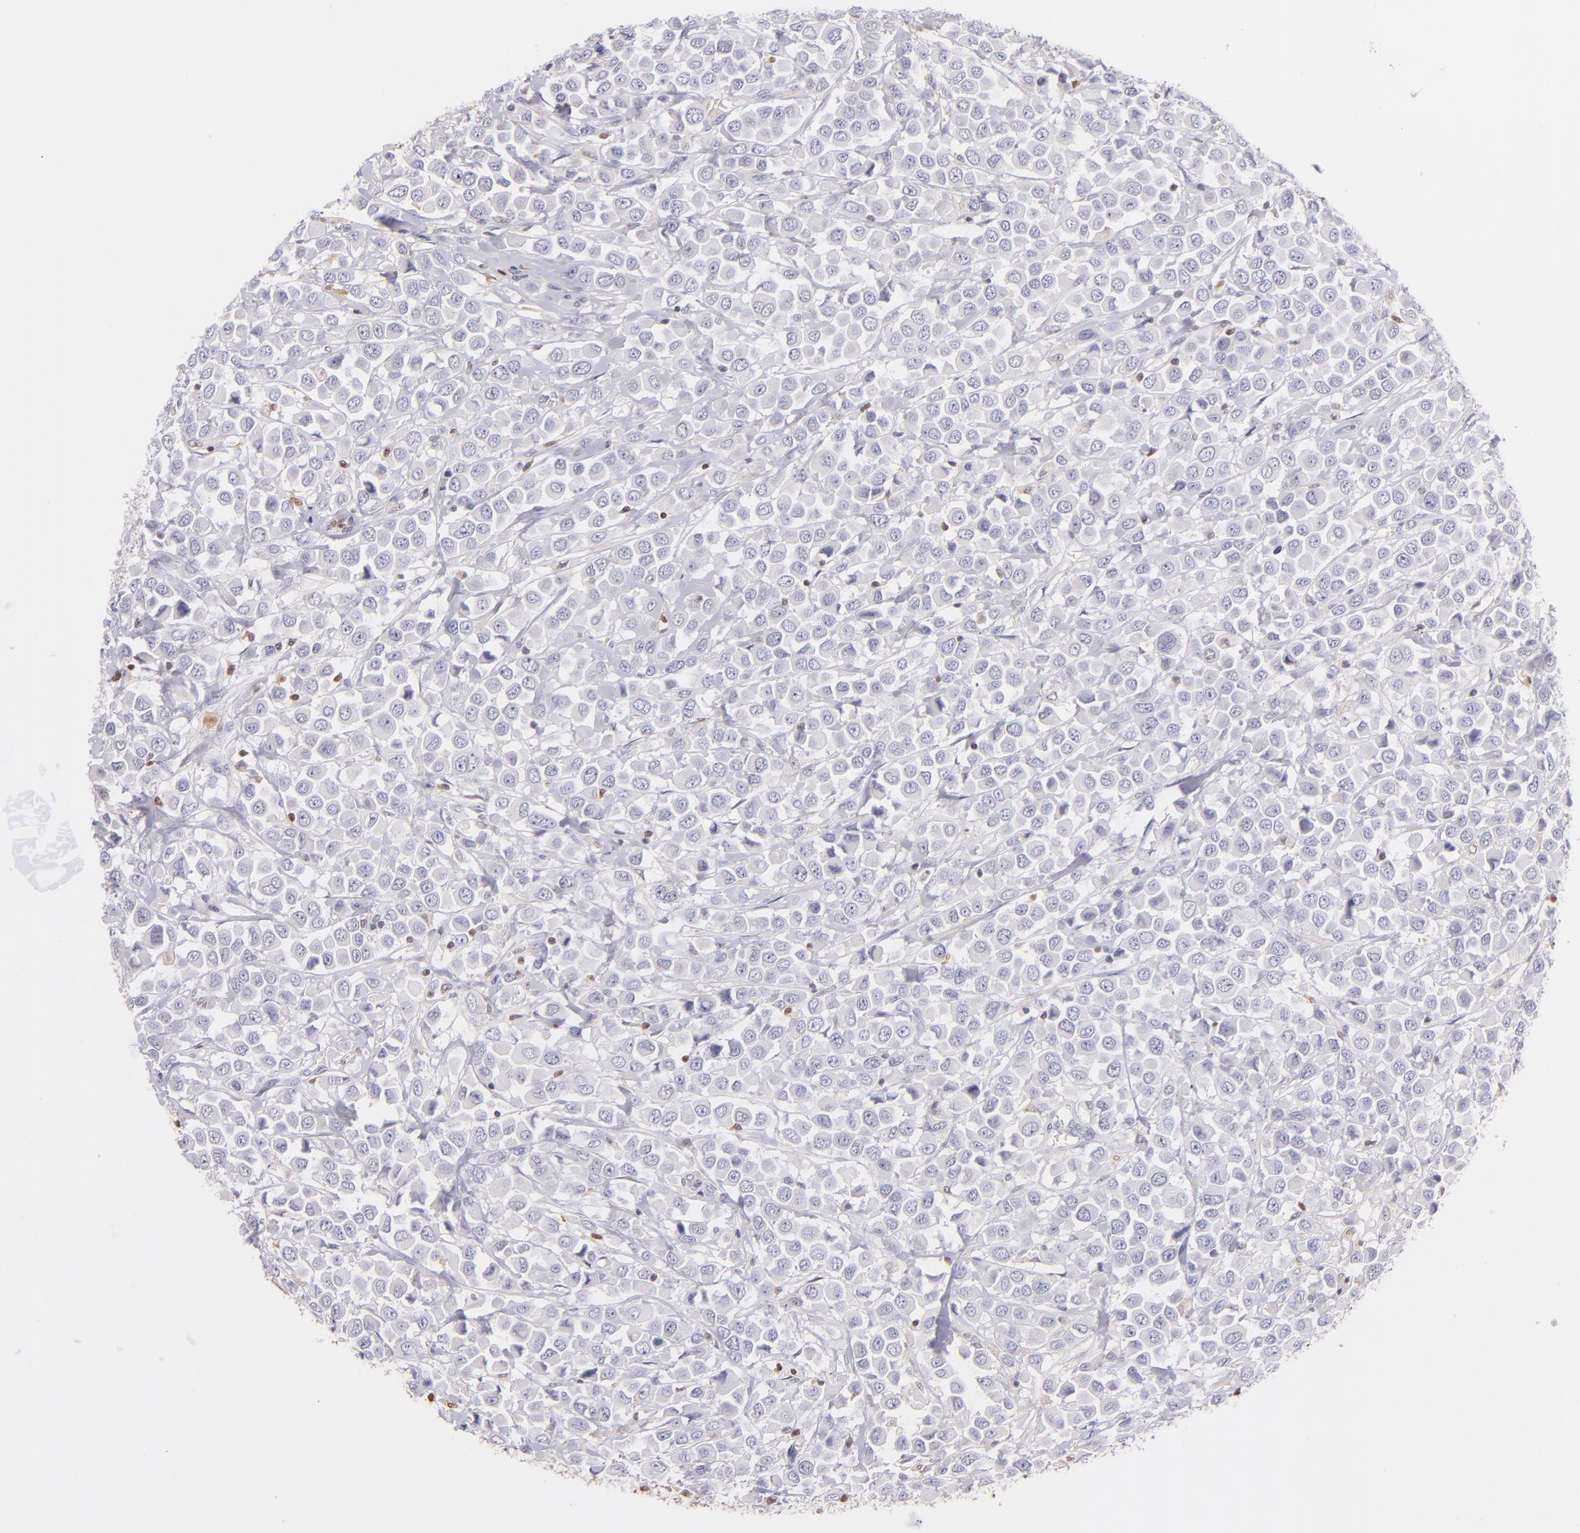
{"staining": {"intensity": "negative", "quantity": "none", "location": "none"}, "tissue": "breast cancer", "cell_type": "Tumor cells", "image_type": "cancer", "snomed": [{"axis": "morphology", "description": "Duct carcinoma"}, {"axis": "topography", "description": "Breast"}], "caption": "A high-resolution histopathology image shows immunohistochemistry staining of breast invasive ductal carcinoma, which displays no significant staining in tumor cells. The staining is performed using DAB (3,3'-diaminobenzidine) brown chromogen with nuclei counter-stained in using hematoxylin.", "gene": "S100A2", "patient": {"sex": "female", "age": 61}}